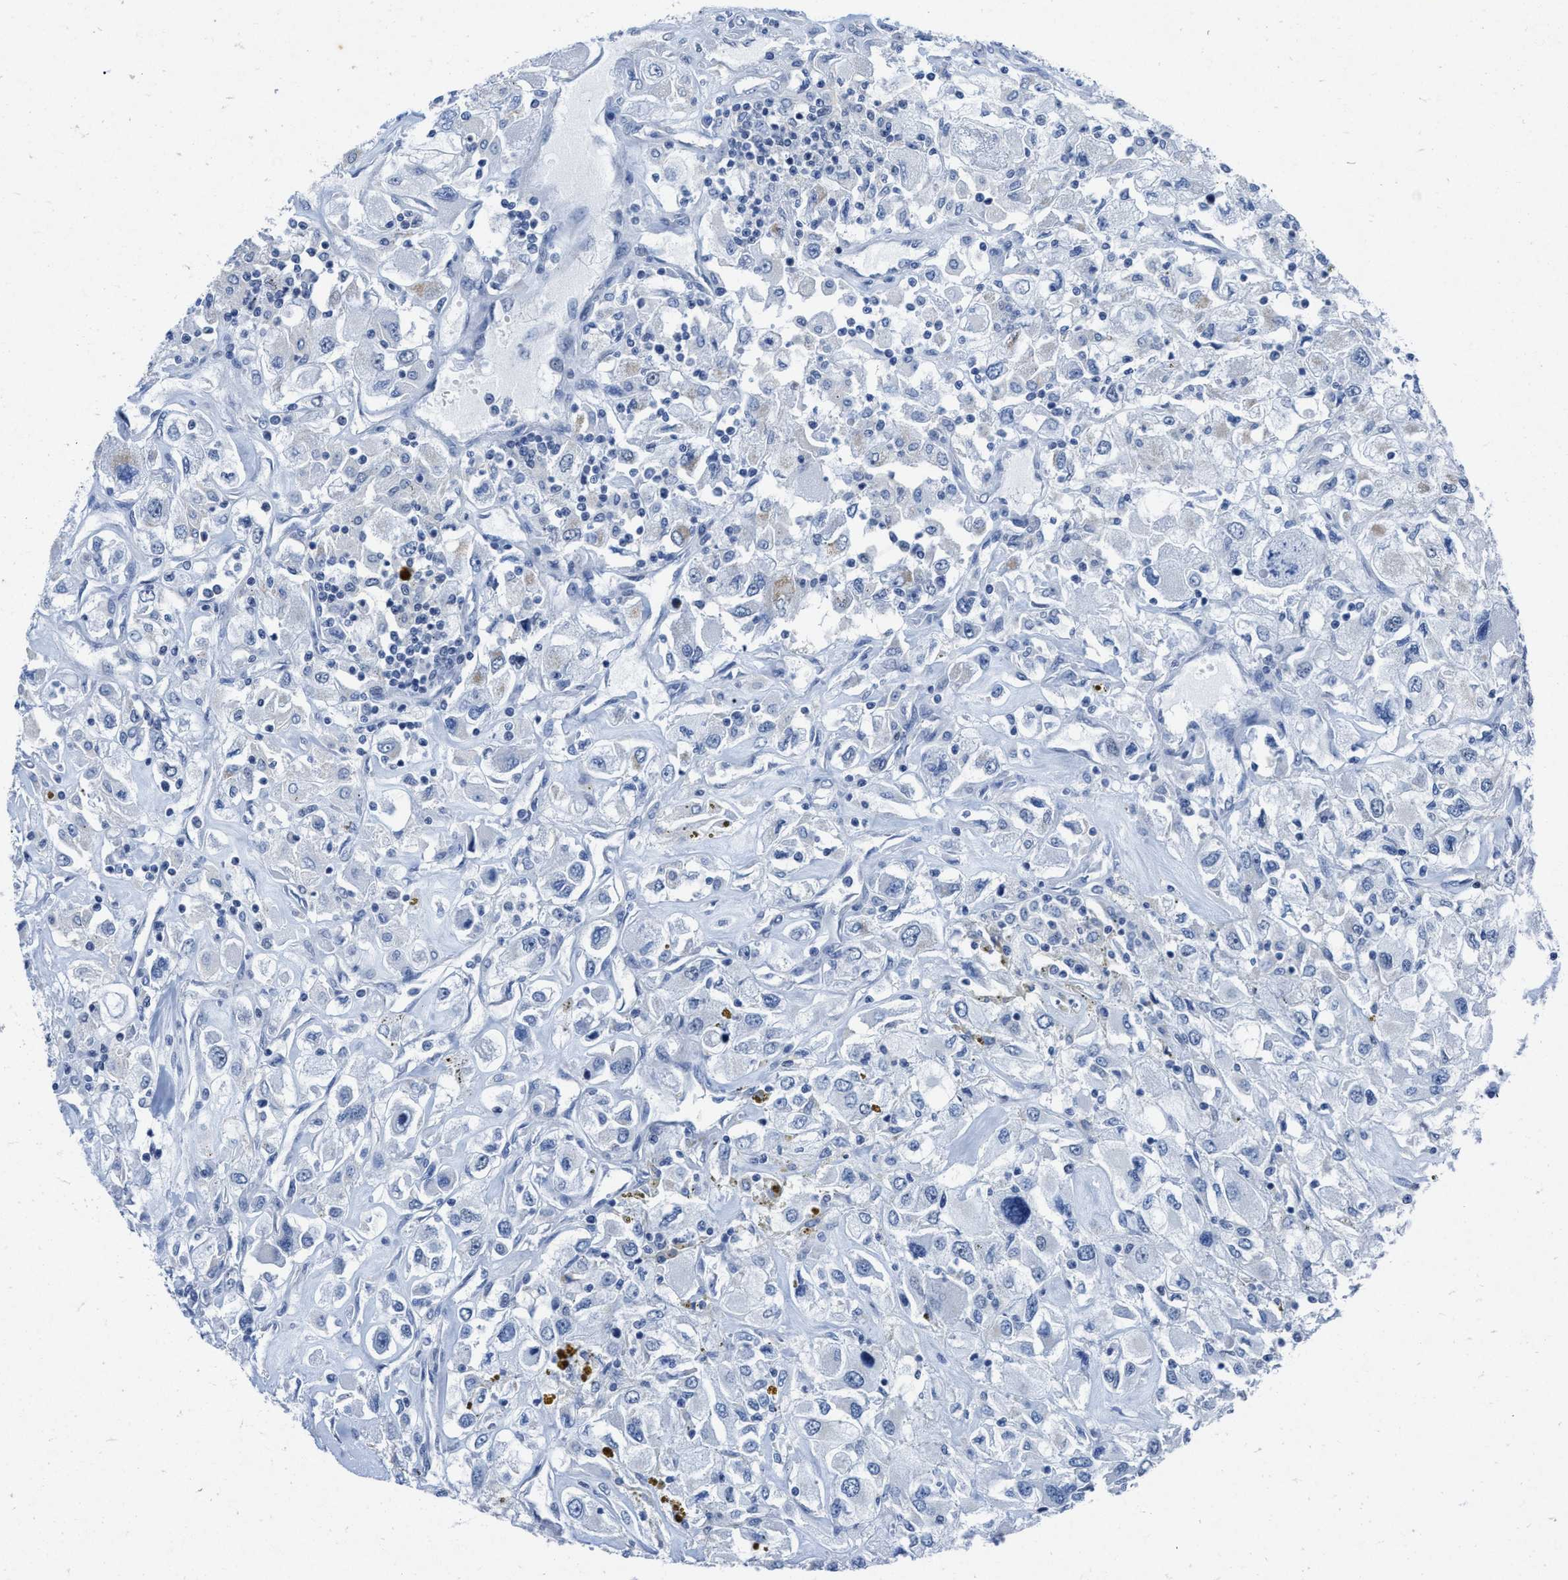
{"staining": {"intensity": "negative", "quantity": "none", "location": "none"}, "tissue": "renal cancer", "cell_type": "Tumor cells", "image_type": "cancer", "snomed": [{"axis": "morphology", "description": "Adenocarcinoma, NOS"}, {"axis": "topography", "description": "Kidney"}], "caption": "The histopathology image displays no significant positivity in tumor cells of renal adenocarcinoma.", "gene": "ID3", "patient": {"sex": "female", "age": 52}}